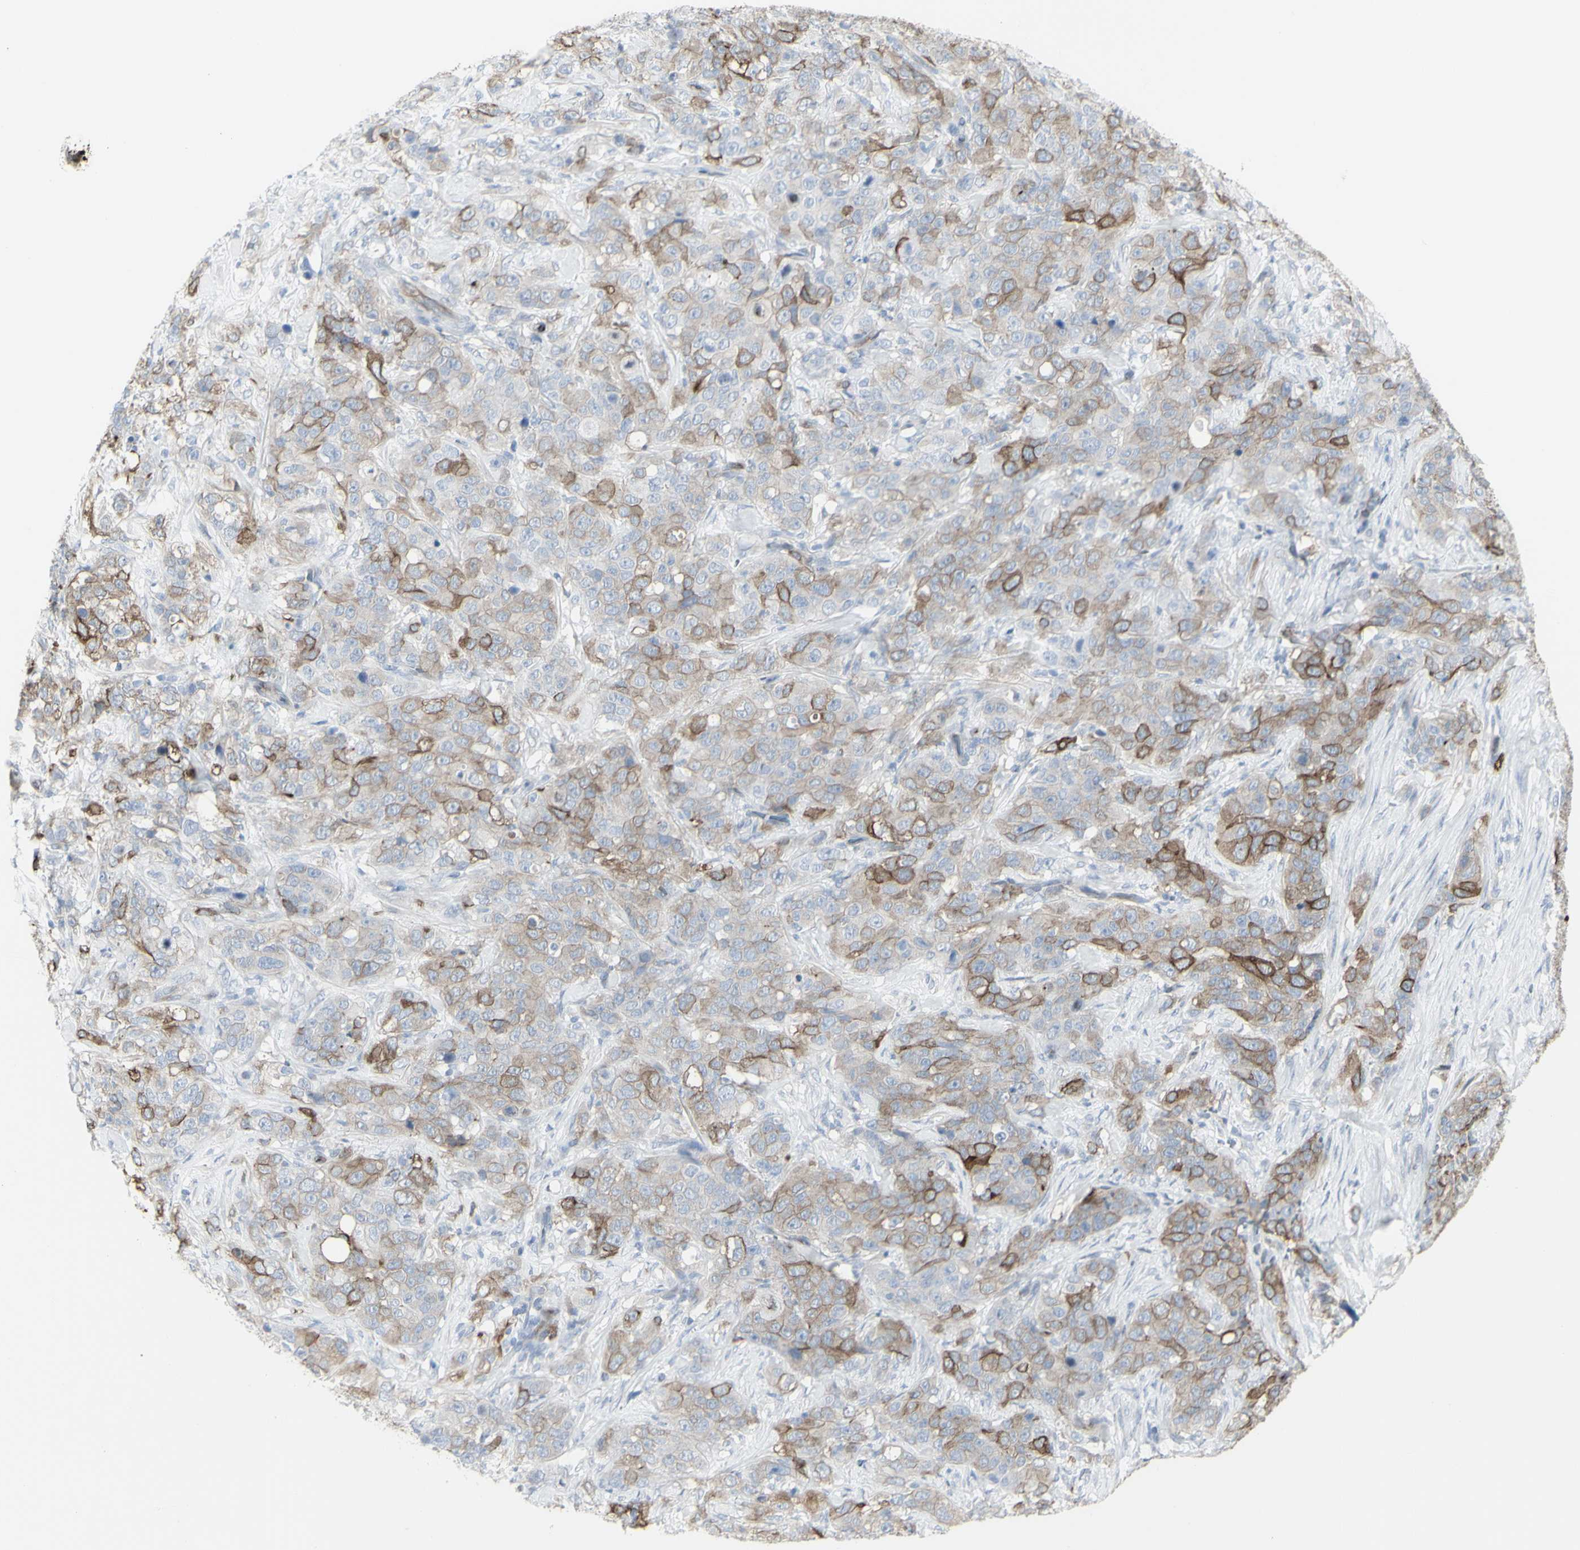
{"staining": {"intensity": "weak", "quantity": "25%-75%", "location": "cytoplasmic/membranous"}, "tissue": "stomach cancer", "cell_type": "Tumor cells", "image_type": "cancer", "snomed": [{"axis": "morphology", "description": "Adenocarcinoma, NOS"}, {"axis": "topography", "description": "Stomach"}], "caption": "Adenocarcinoma (stomach) stained with immunohistochemistry (IHC) demonstrates weak cytoplasmic/membranous expression in approximately 25%-75% of tumor cells. The protein of interest is shown in brown color, while the nuclei are stained blue.", "gene": "ENSG00000198211", "patient": {"sex": "male", "age": 48}}